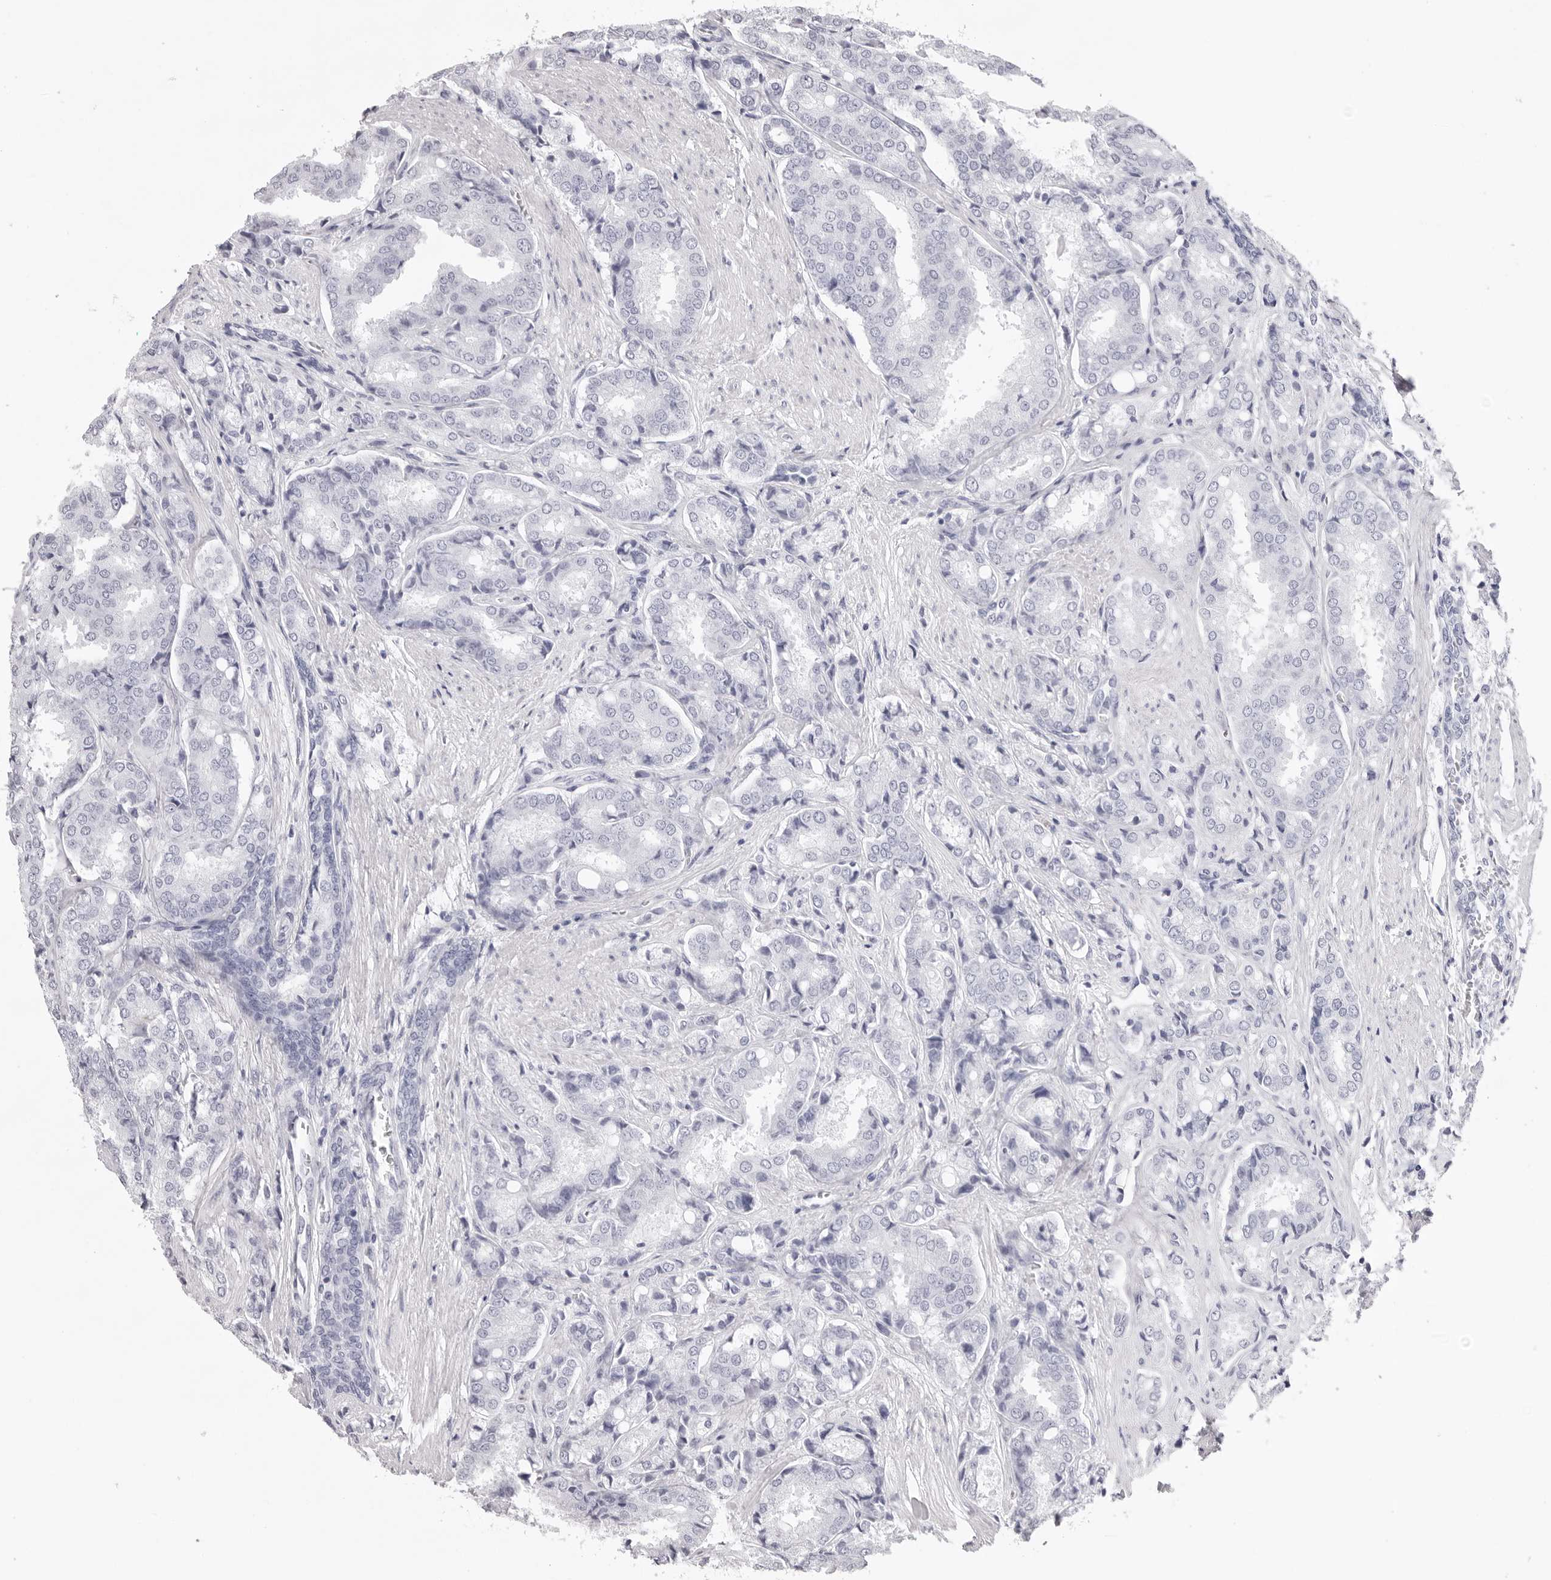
{"staining": {"intensity": "negative", "quantity": "none", "location": "none"}, "tissue": "prostate cancer", "cell_type": "Tumor cells", "image_type": "cancer", "snomed": [{"axis": "morphology", "description": "Adenocarcinoma, High grade"}, {"axis": "topography", "description": "Prostate"}], "caption": "Immunohistochemical staining of human adenocarcinoma (high-grade) (prostate) reveals no significant expression in tumor cells.", "gene": "SMIM2", "patient": {"sex": "male", "age": 50}}